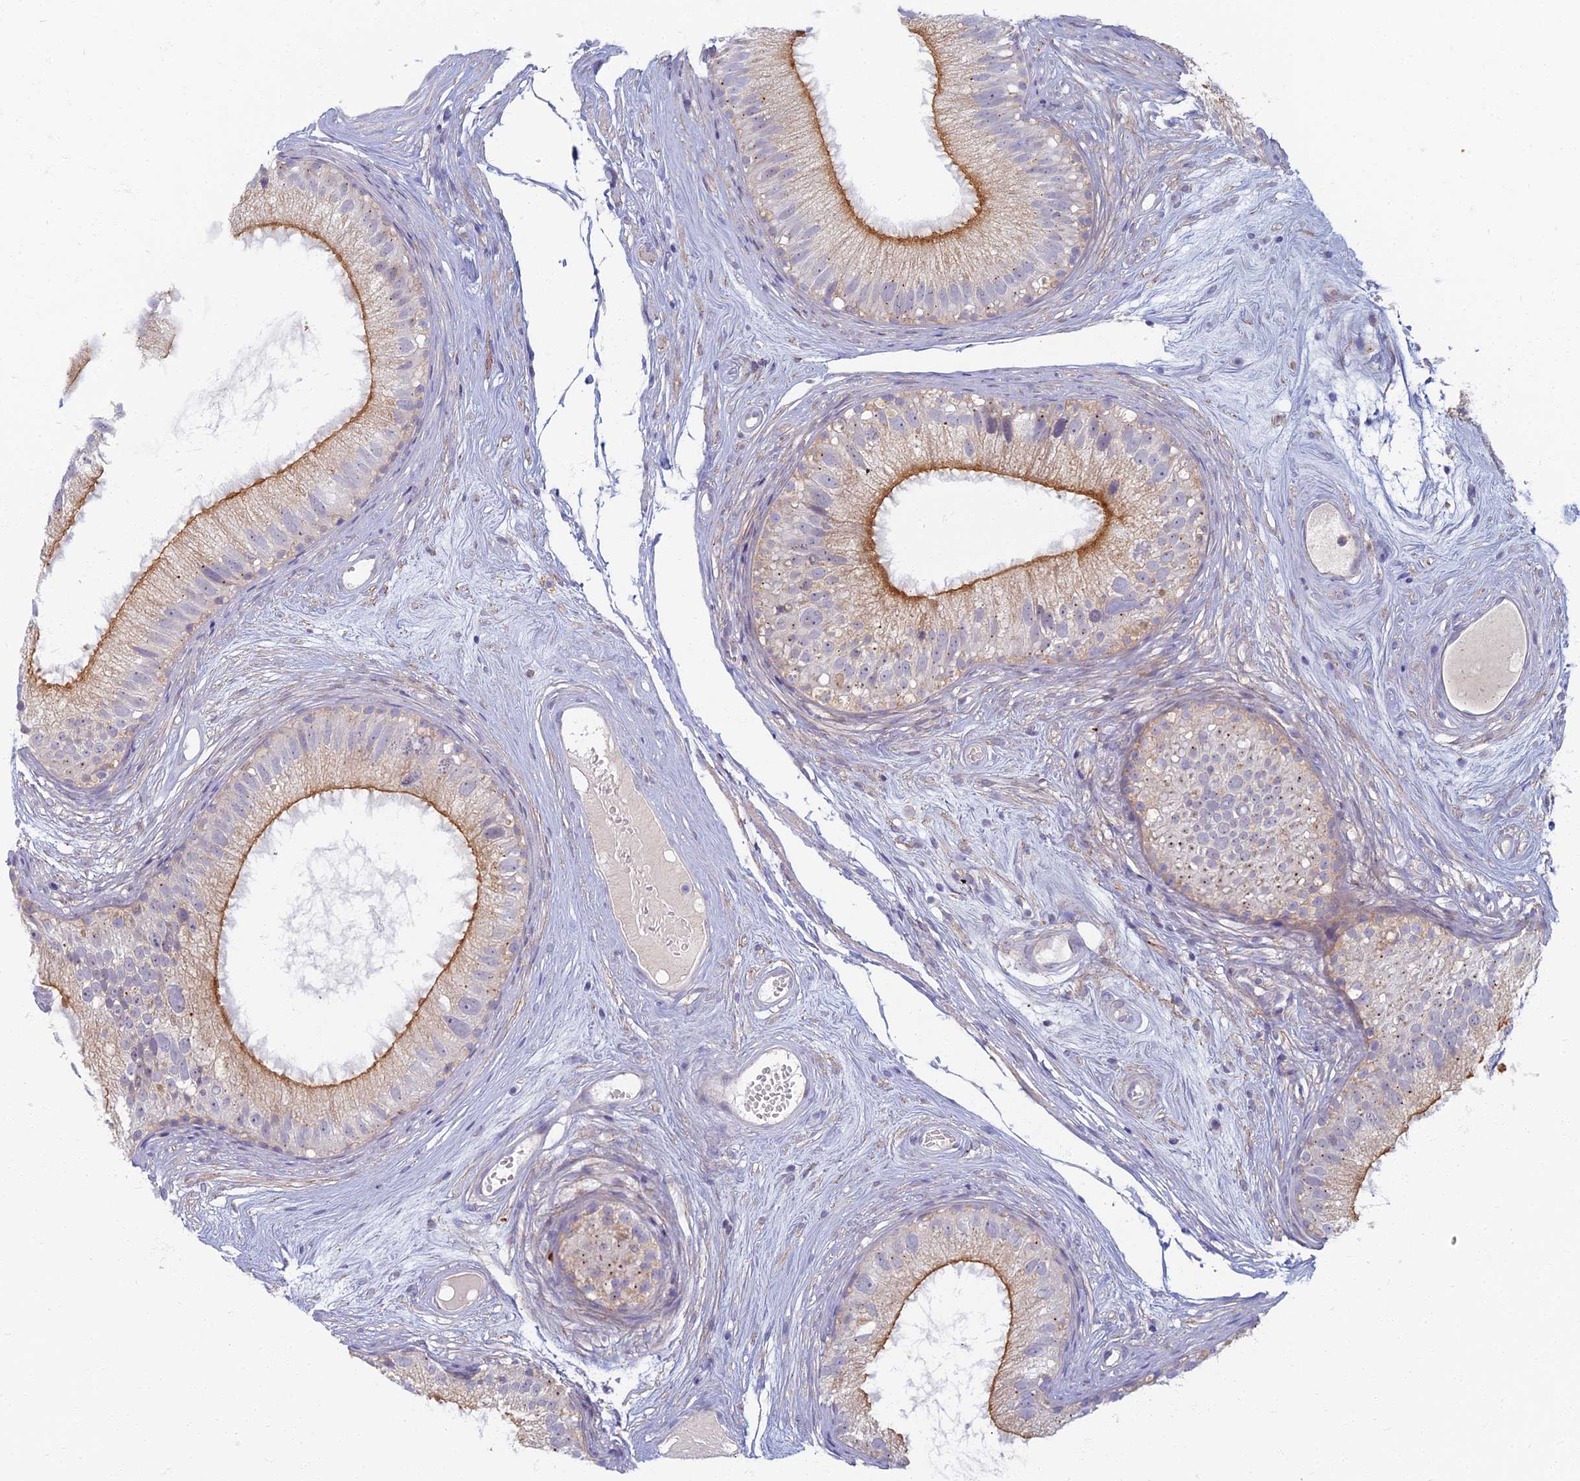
{"staining": {"intensity": "strong", "quantity": "25%-75%", "location": "cytoplasmic/membranous"}, "tissue": "epididymis", "cell_type": "Glandular cells", "image_type": "normal", "snomed": [{"axis": "morphology", "description": "Normal tissue, NOS"}, {"axis": "topography", "description": "Epididymis"}], "caption": "DAB immunohistochemical staining of normal epididymis displays strong cytoplasmic/membranous protein staining in about 25%-75% of glandular cells.", "gene": "PROX2", "patient": {"sex": "male", "age": 77}}